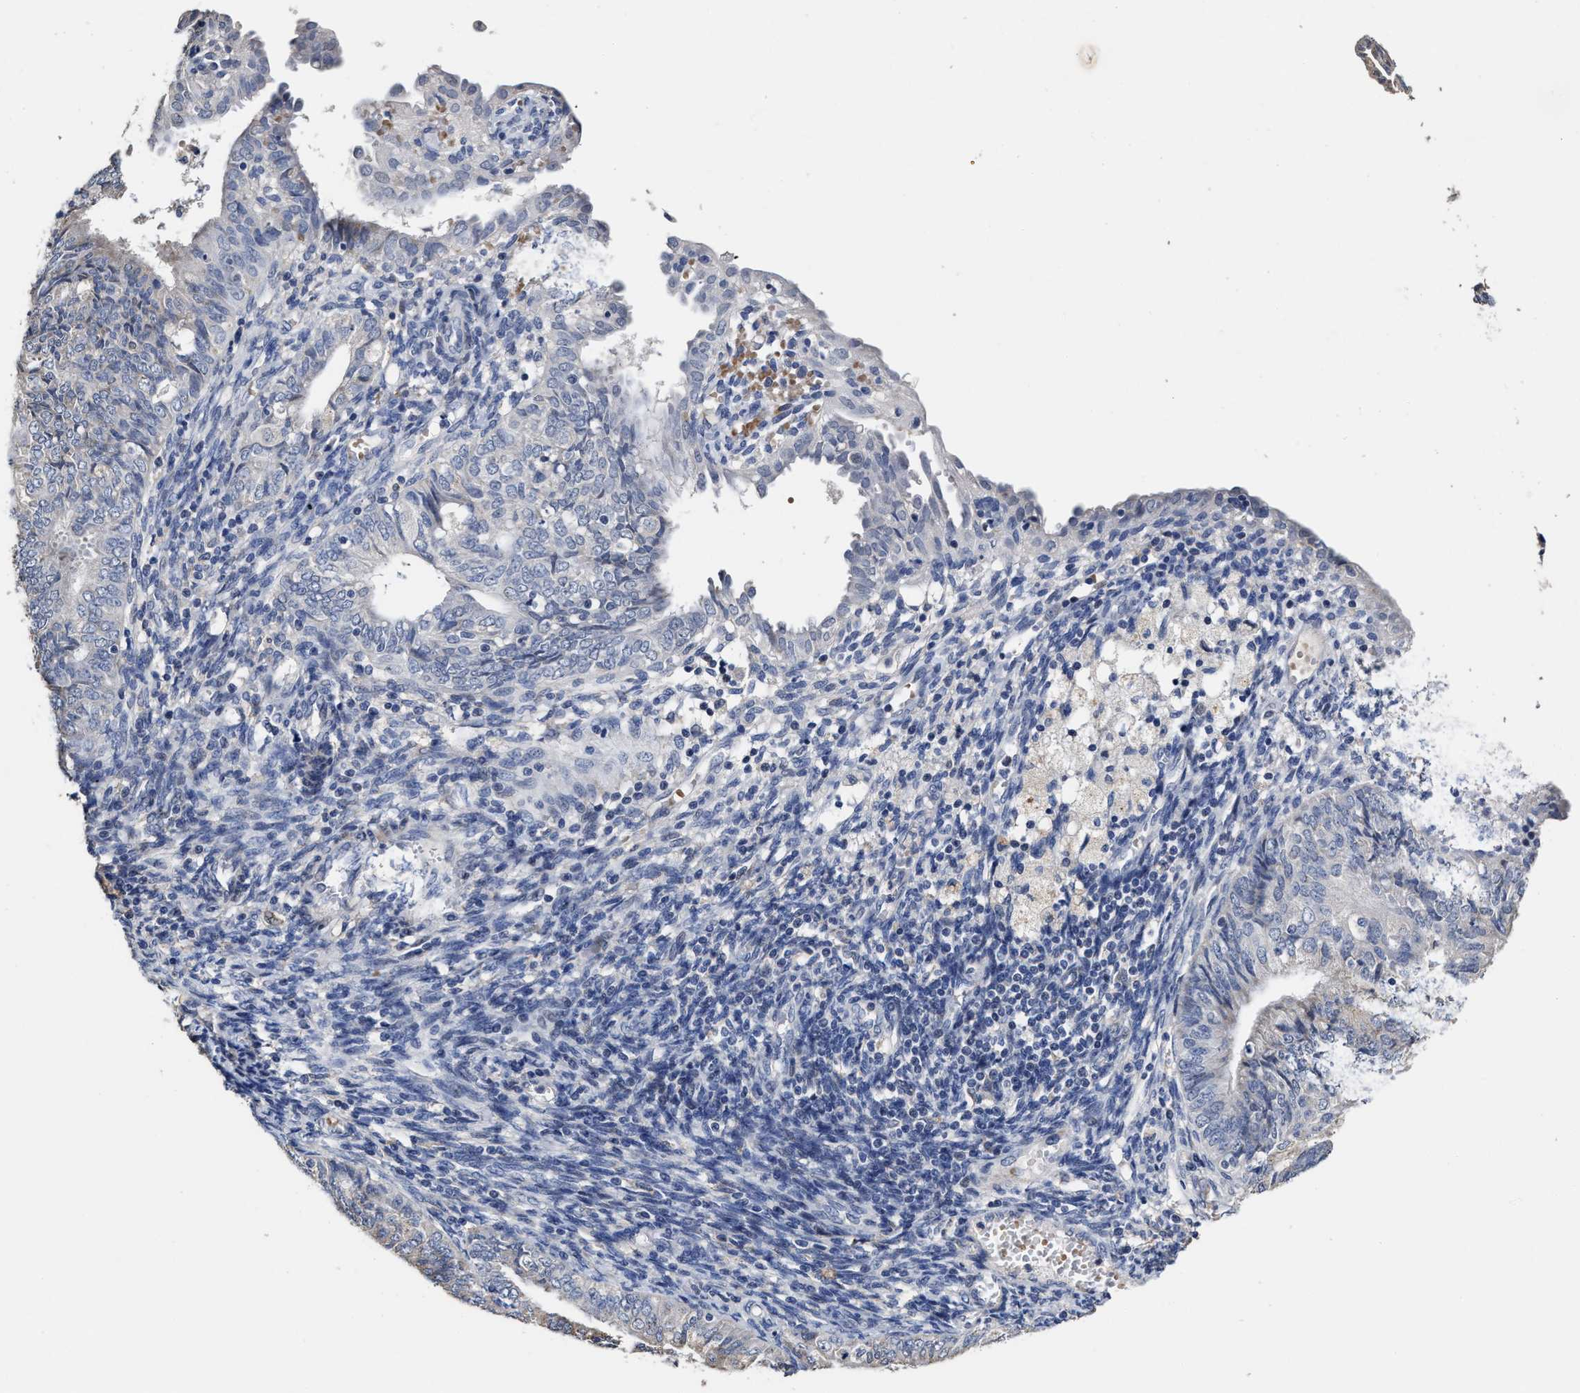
{"staining": {"intensity": "negative", "quantity": "none", "location": "none"}, "tissue": "endometrial cancer", "cell_type": "Tumor cells", "image_type": "cancer", "snomed": [{"axis": "morphology", "description": "Adenocarcinoma, NOS"}, {"axis": "topography", "description": "Endometrium"}], "caption": "An image of endometrial adenocarcinoma stained for a protein reveals no brown staining in tumor cells.", "gene": "ZFAT", "patient": {"sex": "female", "age": 58}}